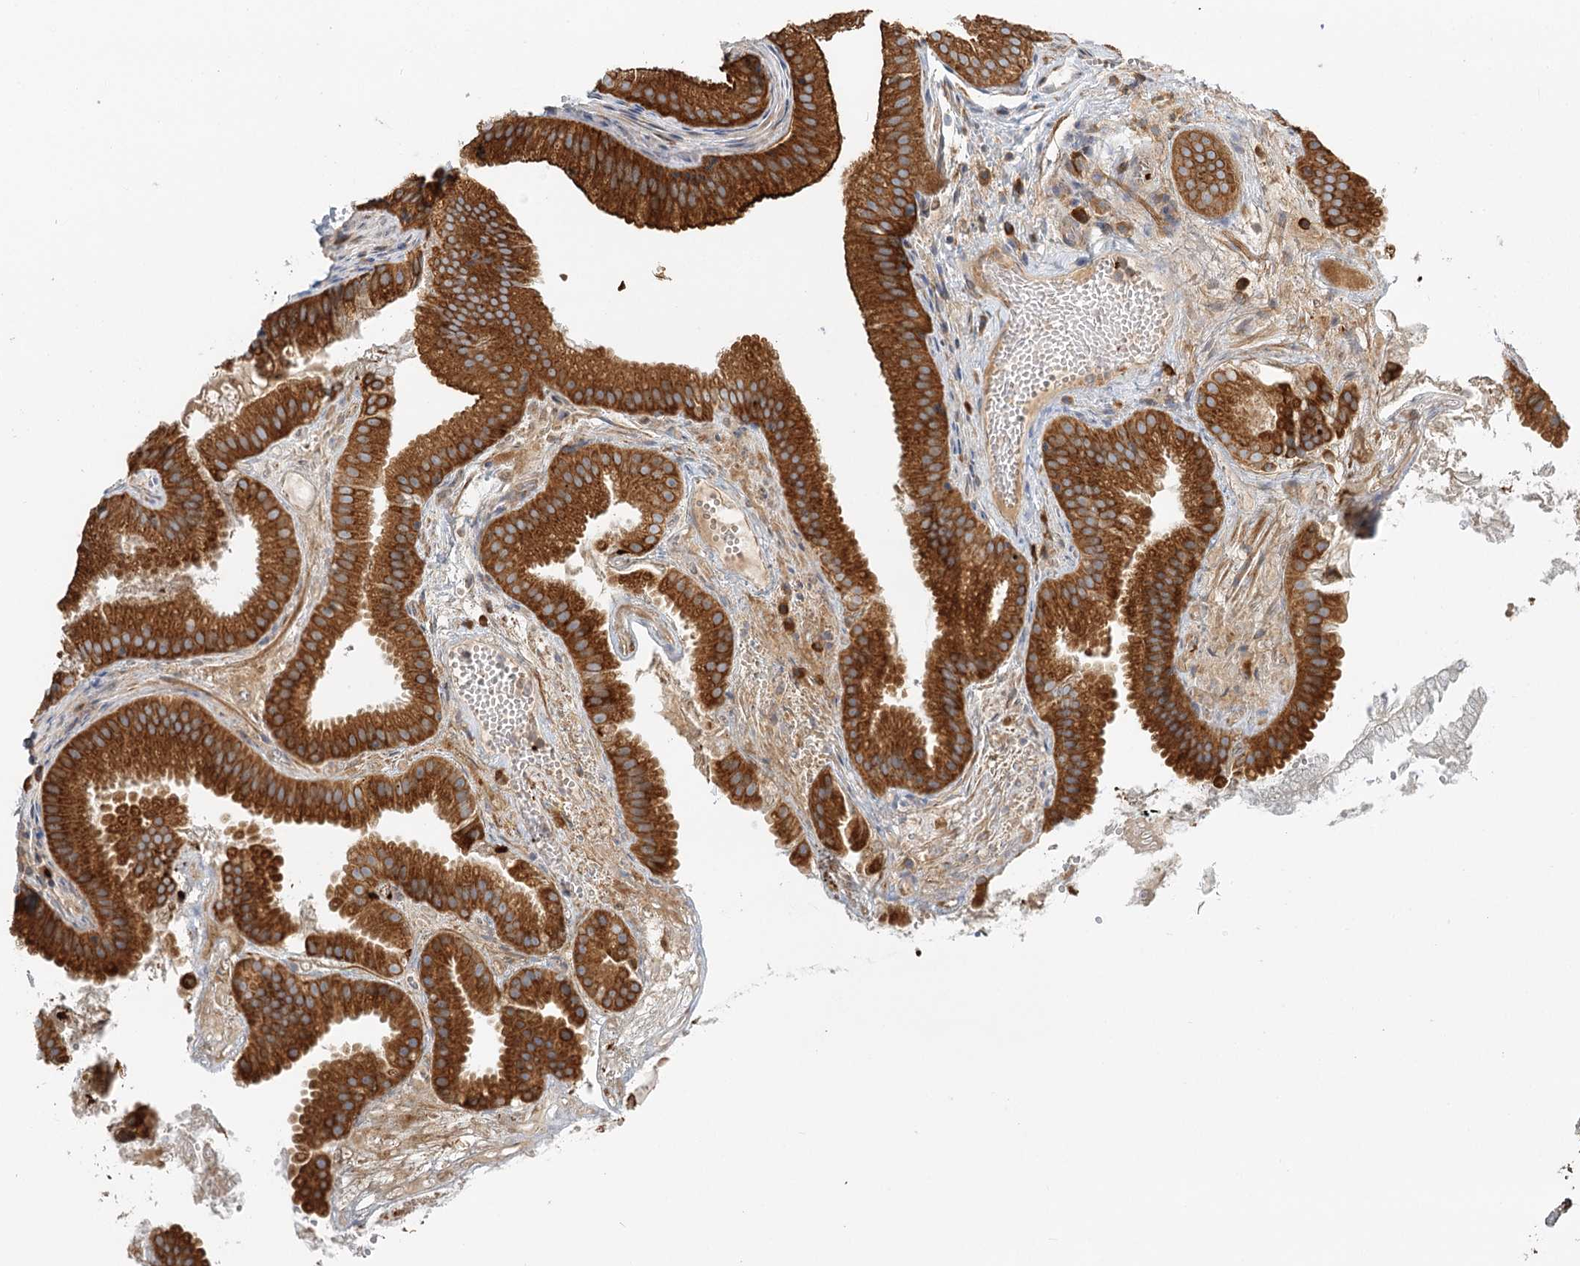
{"staining": {"intensity": "strong", "quantity": ">75%", "location": "cytoplasmic/membranous"}, "tissue": "gallbladder", "cell_type": "Glandular cells", "image_type": "normal", "snomed": [{"axis": "morphology", "description": "Normal tissue, NOS"}, {"axis": "topography", "description": "Gallbladder"}], "caption": "Unremarkable gallbladder was stained to show a protein in brown. There is high levels of strong cytoplasmic/membranous expression in approximately >75% of glandular cells. (DAB (3,3'-diaminobenzidine) = brown stain, brightfield microscopy at high magnification).", "gene": "TAS1R1", "patient": {"sex": "female", "age": 30}}